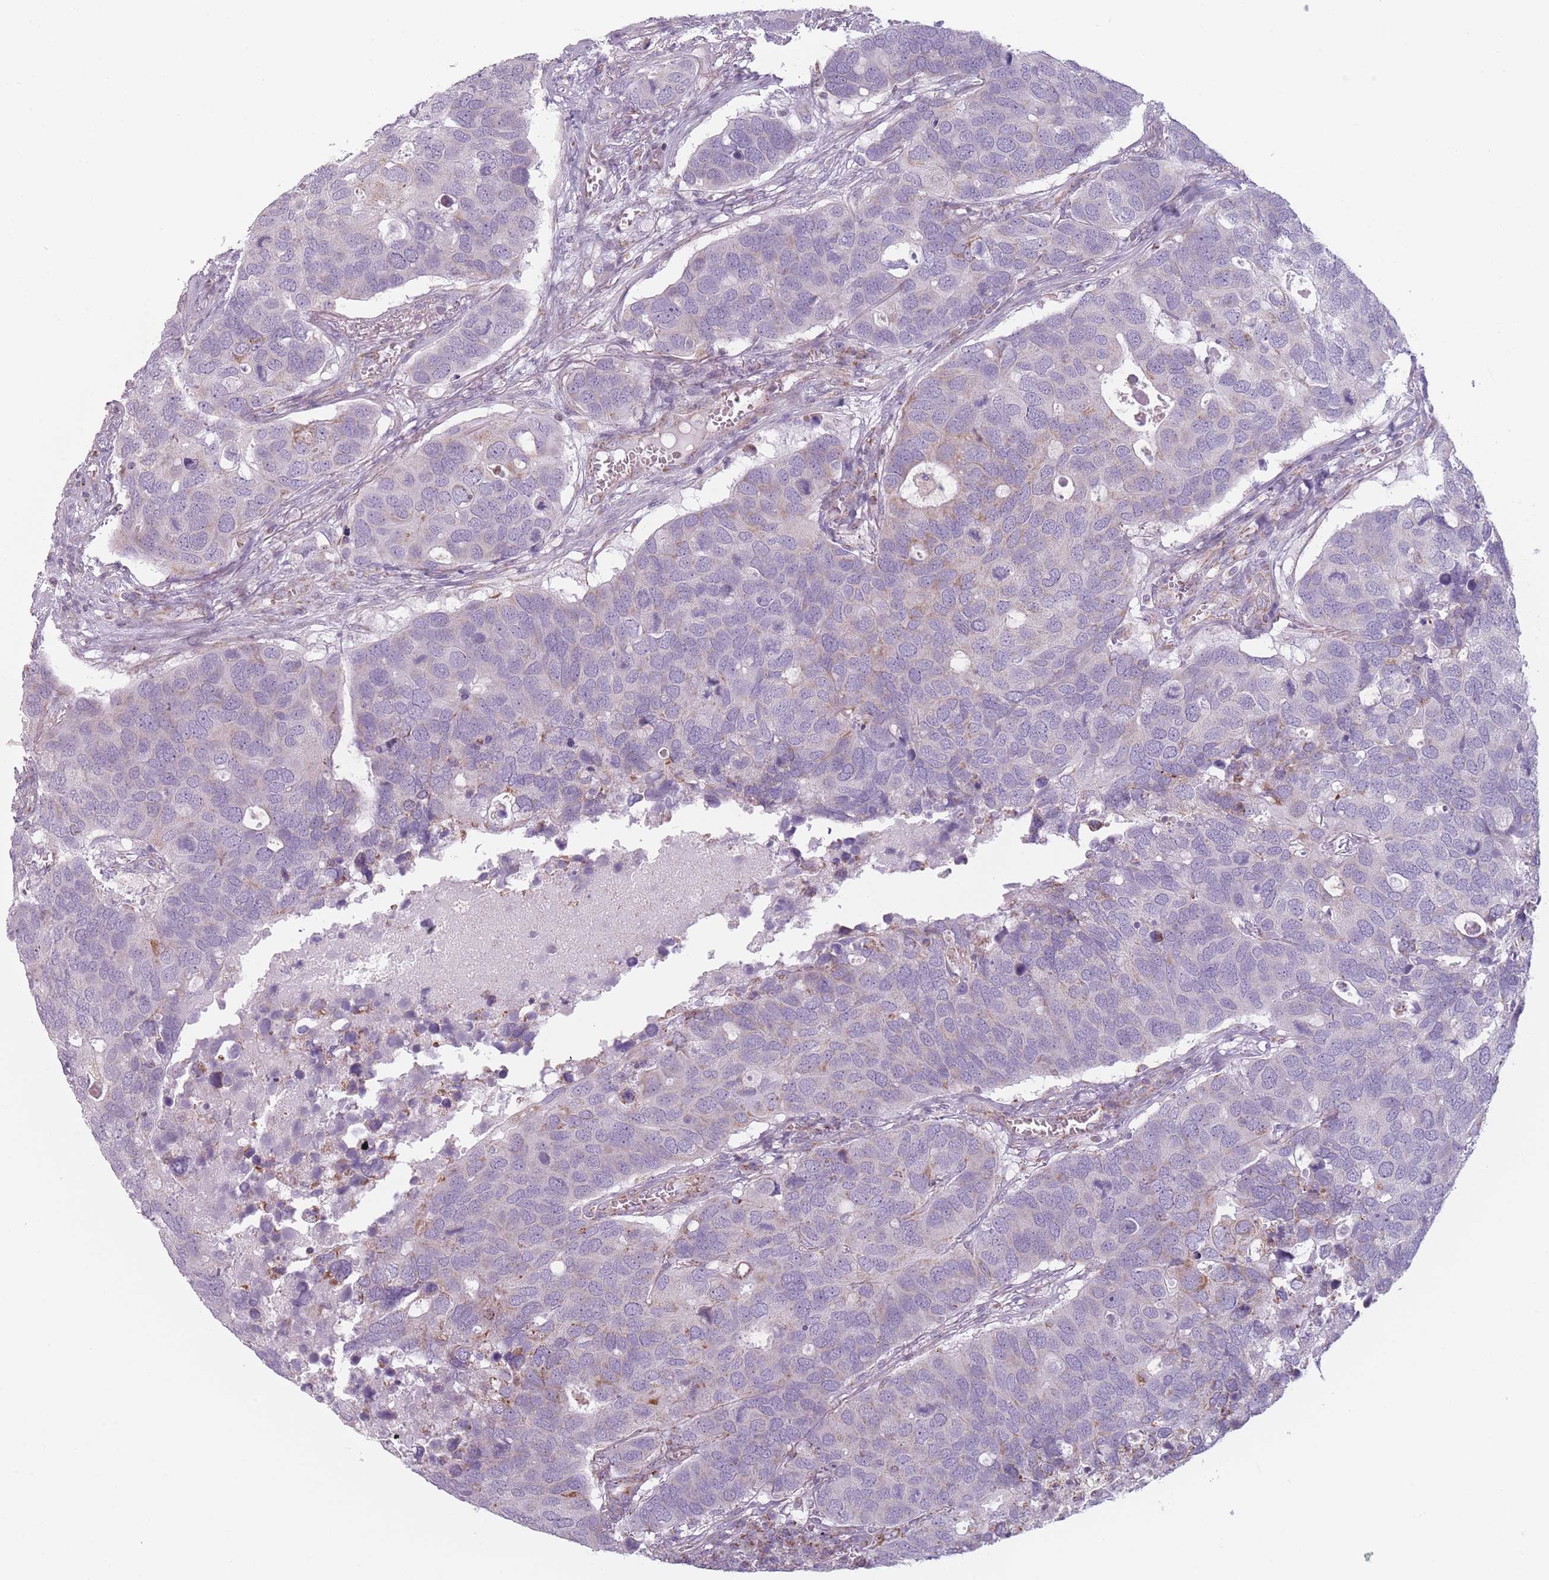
{"staining": {"intensity": "negative", "quantity": "none", "location": "none"}, "tissue": "breast cancer", "cell_type": "Tumor cells", "image_type": "cancer", "snomed": [{"axis": "morphology", "description": "Duct carcinoma"}, {"axis": "topography", "description": "Breast"}], "caption": "Breast cancer was stained to show a protein in brown. There is no significant positivity in tumor cells.", "gene": "DCHS1", "patient": {"sex": "female", "age": 83}}